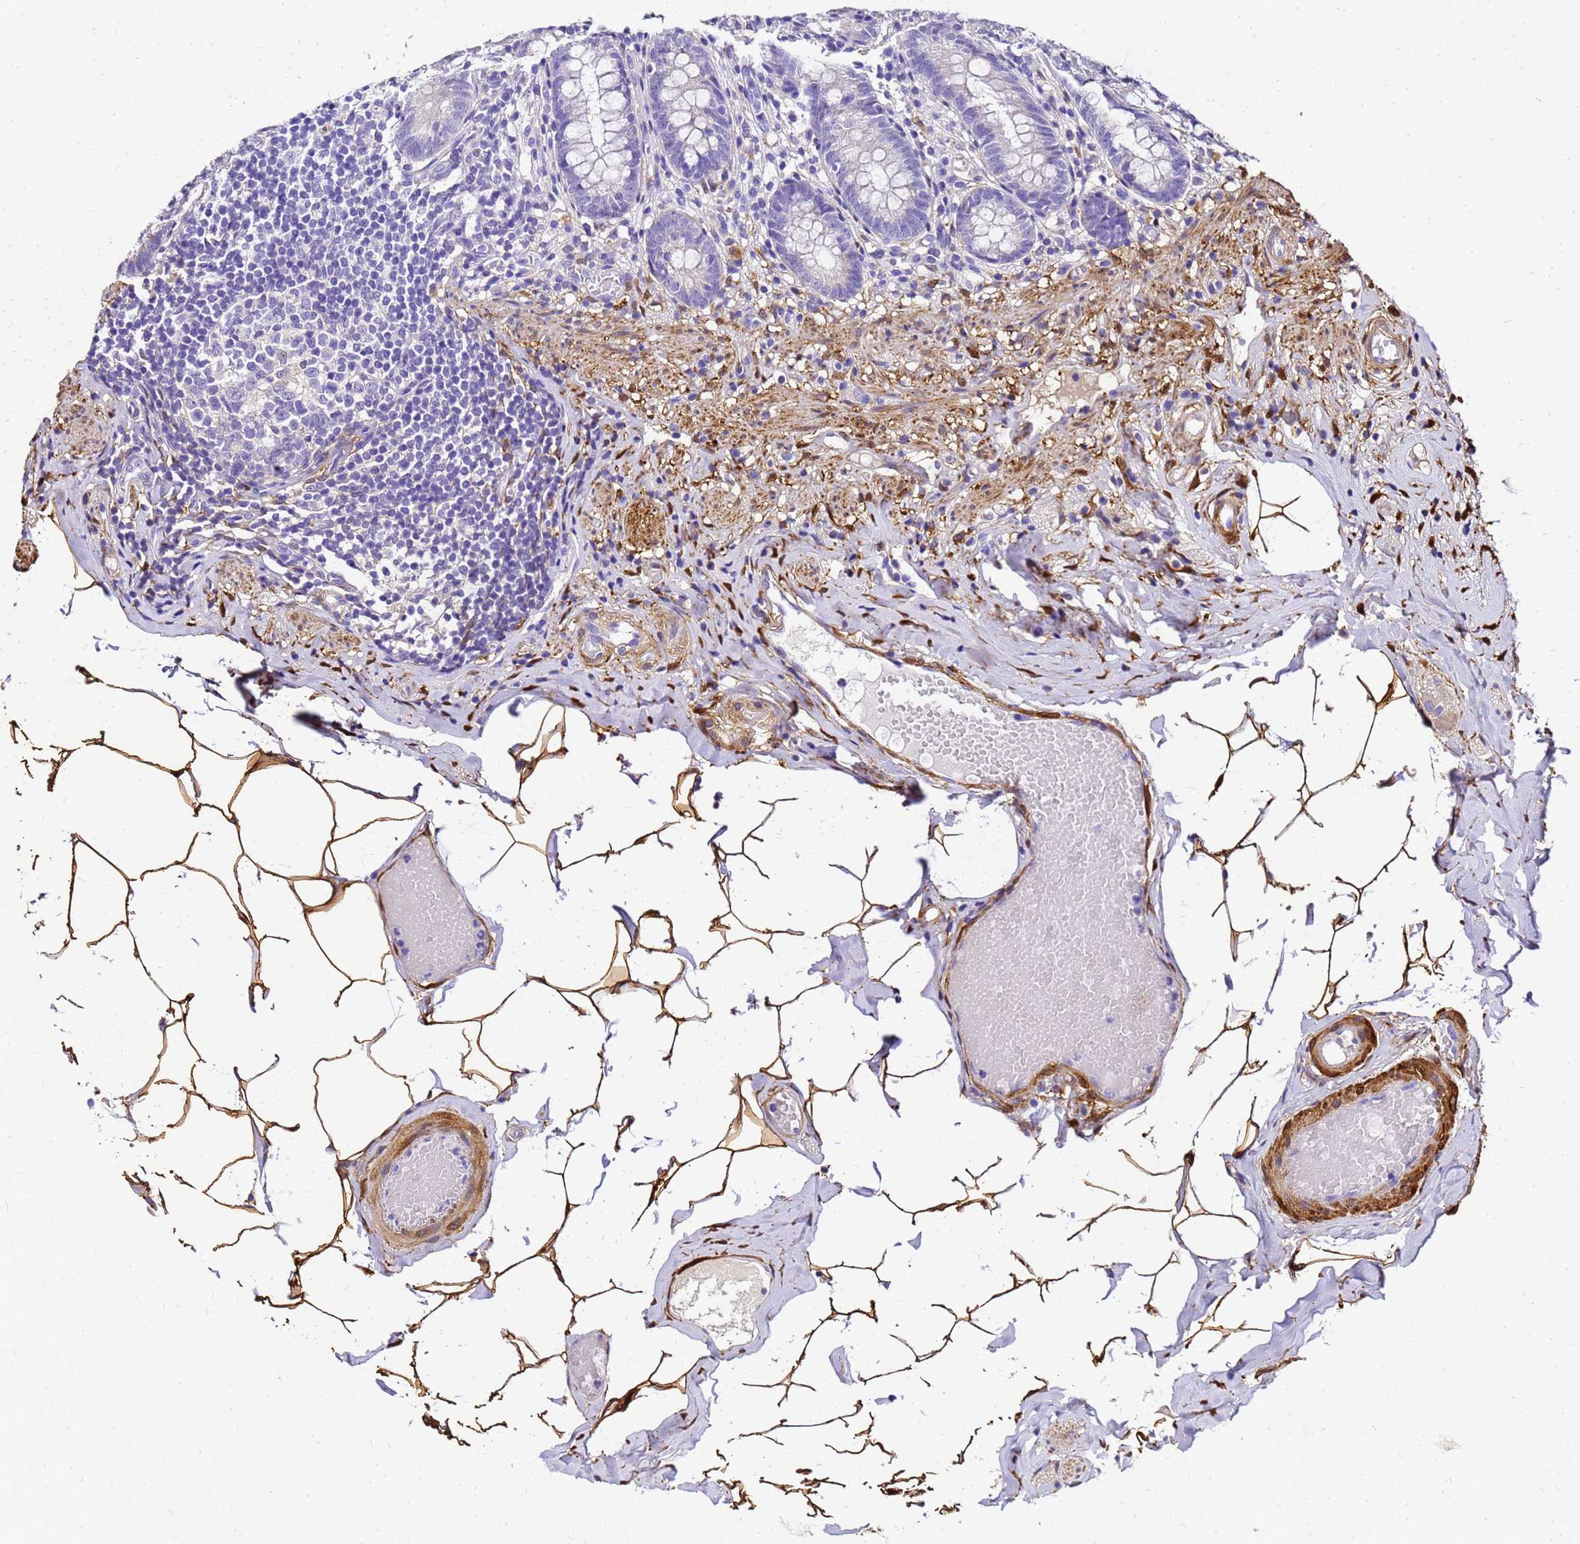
{"staining": {"intensity": "negative", "quantity": "none", "location": "none"}, "tissue": "appendix", "cell_type": "Glandular cells", "image_type": "normal", "snomed": [{"axis": "morphology", "description": "Normal tissue, NOS"}, {"axis": "topography", "description": "Appendix"}], "caption": "Micrograph shows no significant protein staining in glandular cells of benign appendix.", "gene": "HSPB6", "patient": {"sex": "male", "age": 55}}